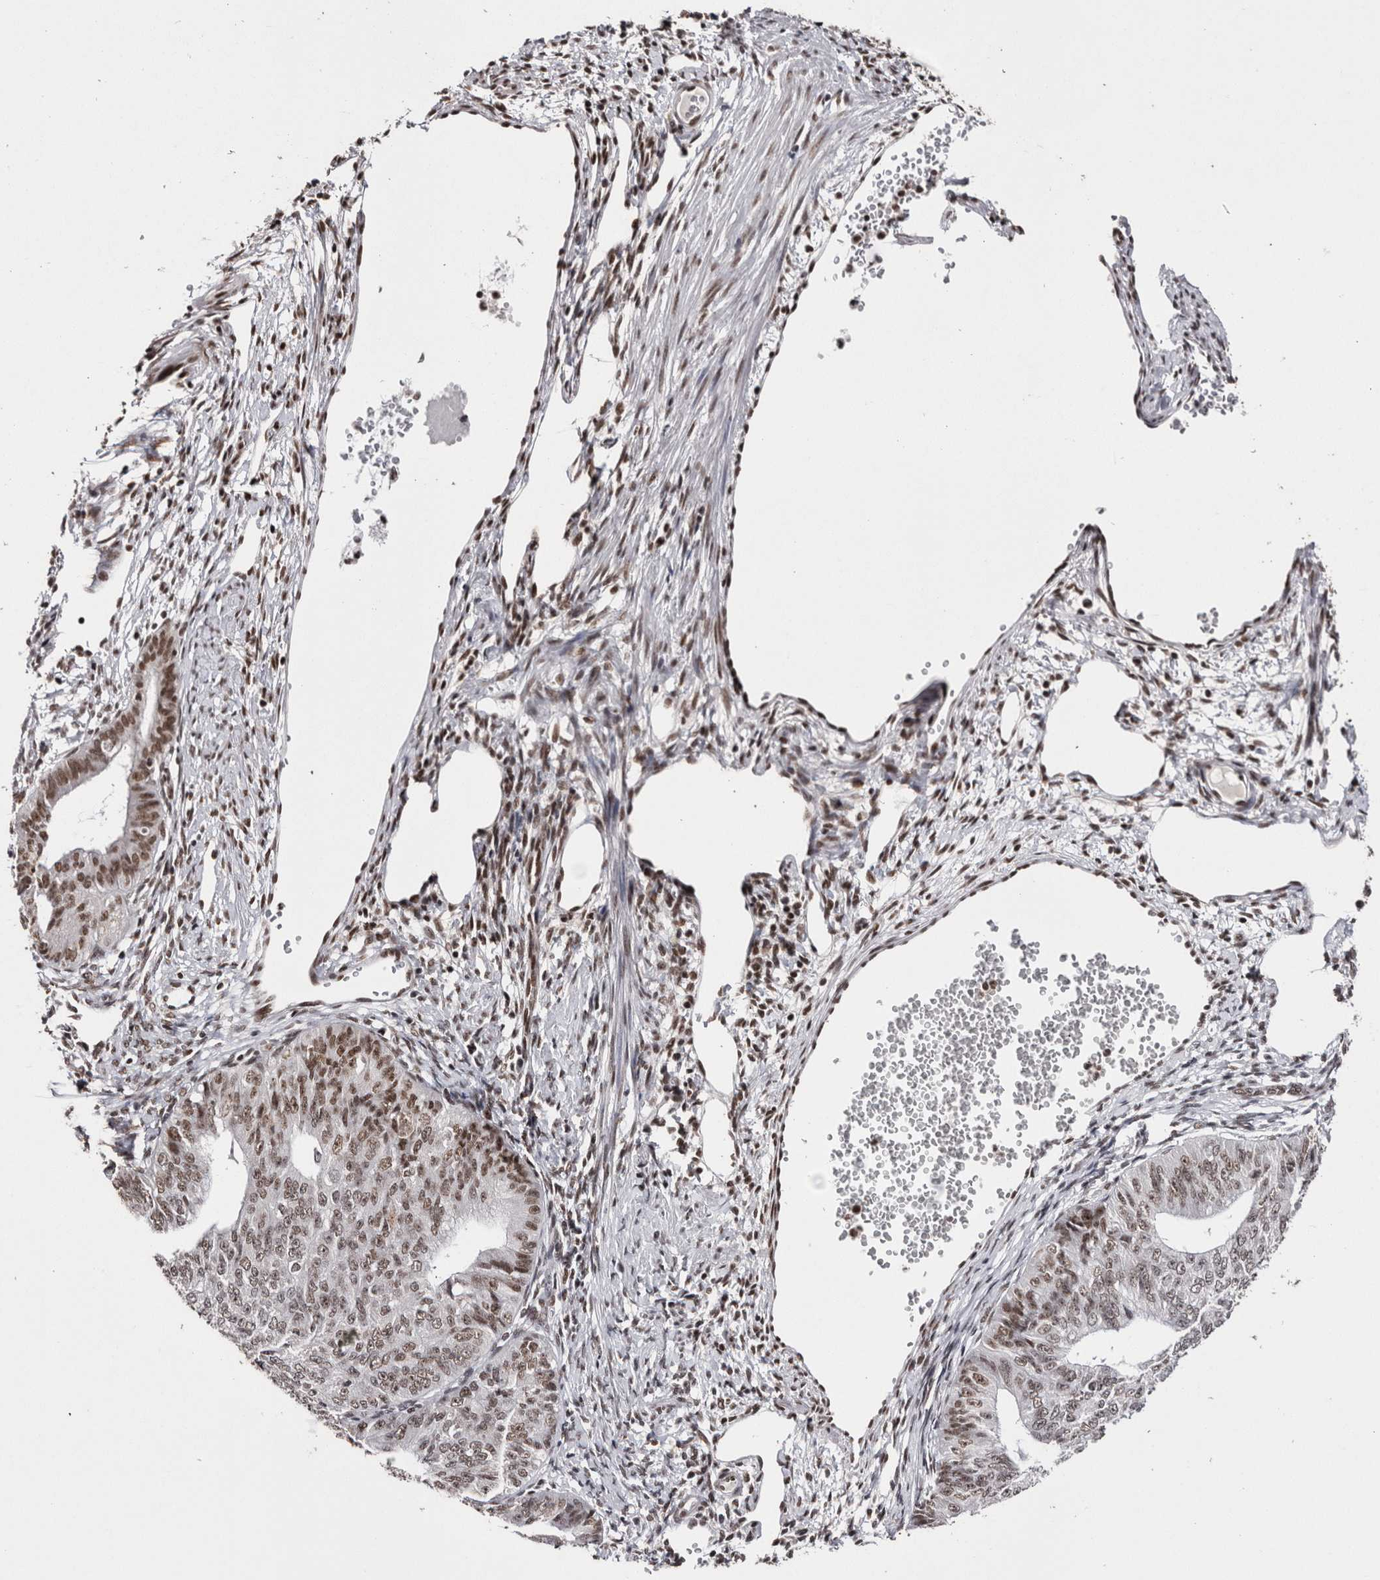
{"staining": {"intensity": "moderate", "quantity": "25%-75%", "location": "nuclear"}, "tissue": "endometrial cancer", "cell_type": "Tumor cells", "image_type": "cancer", "snomed": [{"axis": "morphology", "description": "Adenocarcinoma, NOS"}, {"axis": "topography", "description": "Endometrium"}], "caption": "Immunohistochemistry (DAB (3,3'-diaminobenzidine)) staining of adenocarcinoma (endometrial) demonstrates moderate nuclear protein expression in approximately 25%-75% of tumor cells. (brown staining indicates protein expression, while blue staining denotes nuclei).", "gene": "SMC1A", "patient": {"sex": "female", "age": 32}}